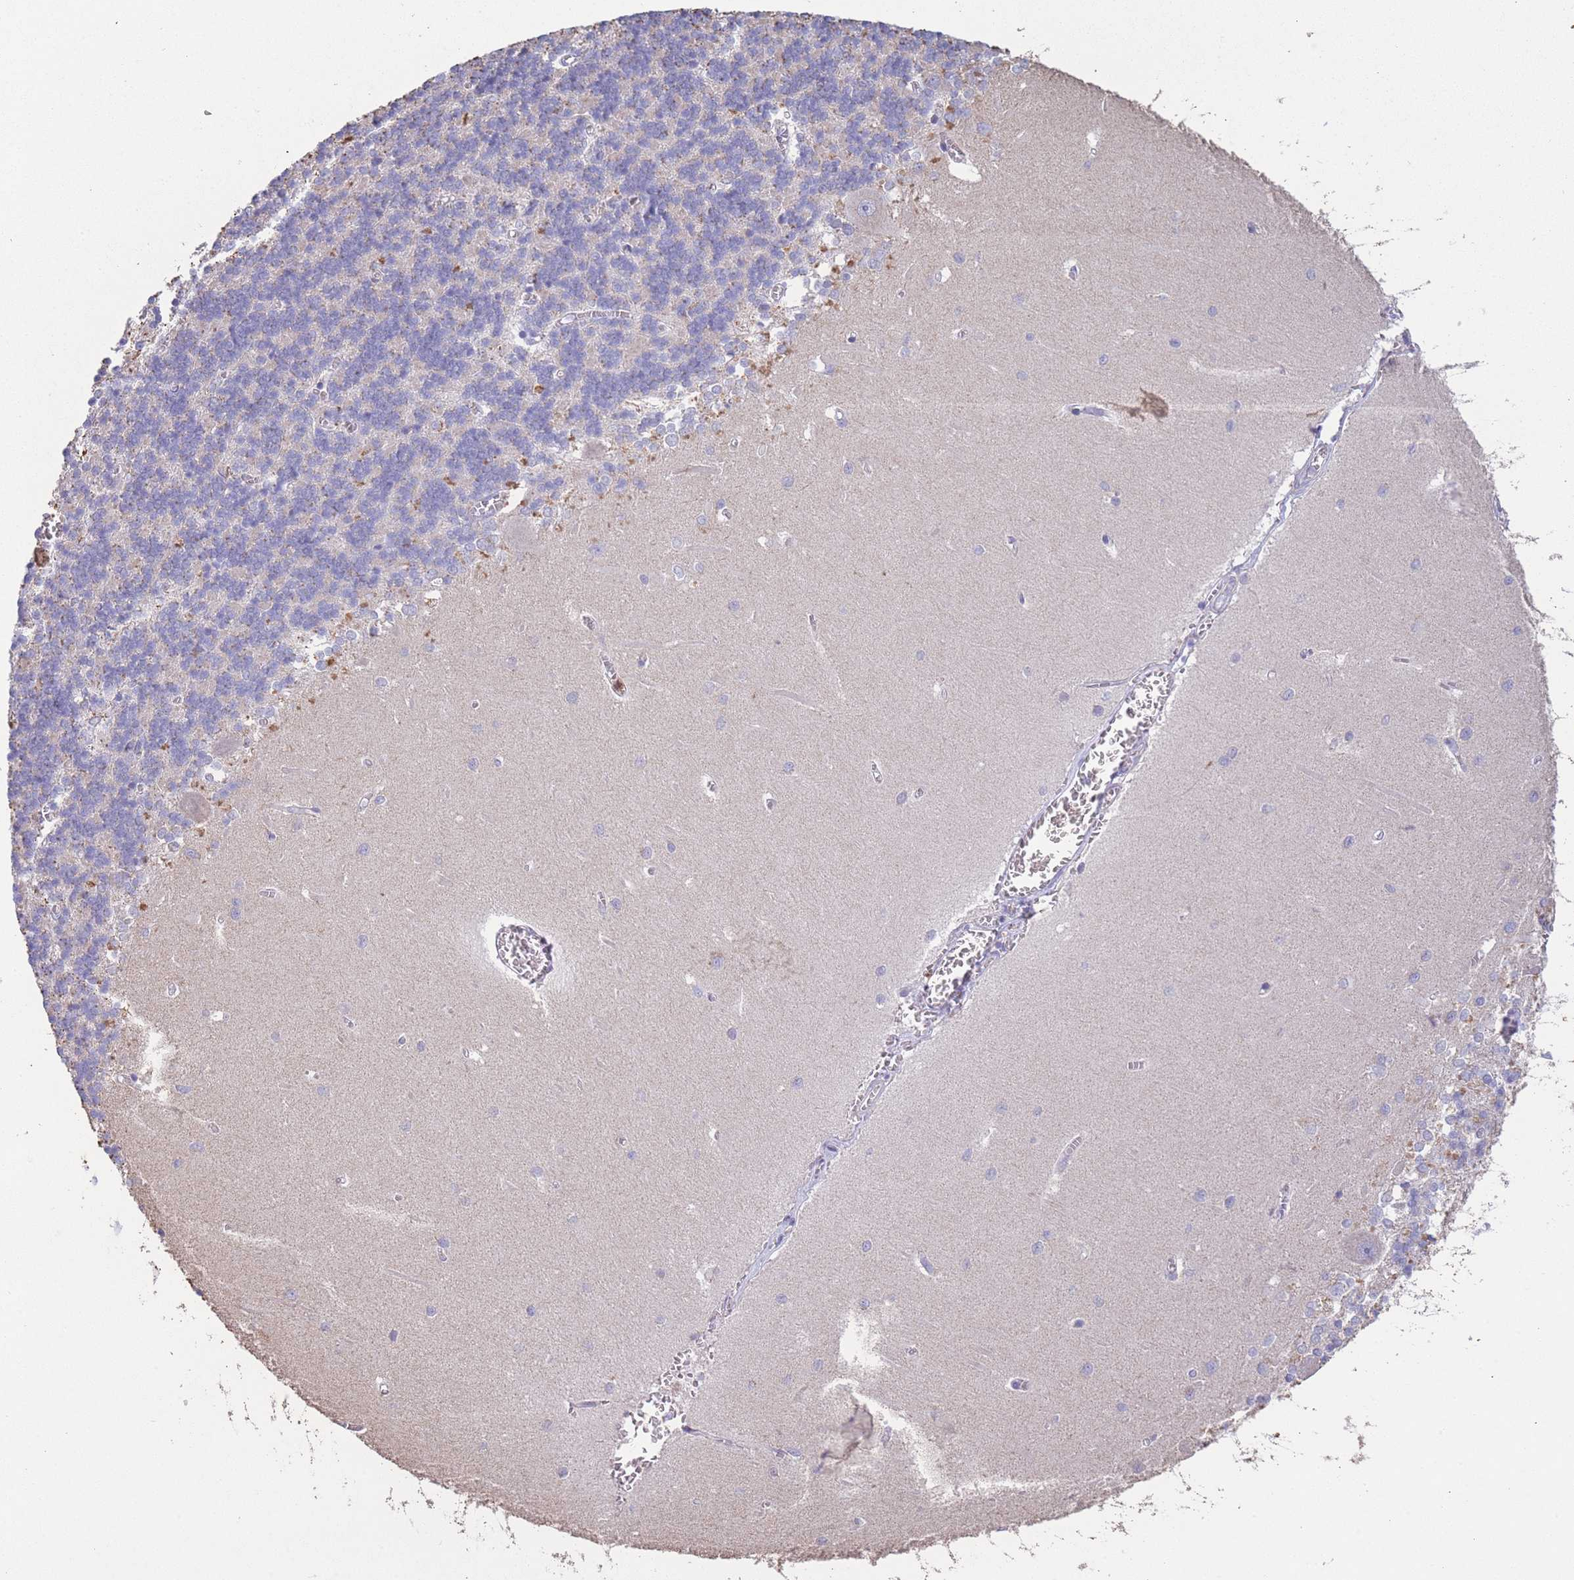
{"staining": {"intensity": "negative", "quantity": "none", "location": "none"}, "tissue": "cerebellum", "cell_type": "Cells in granular layer", "image_type": "normal", "snomed": [{"axis": "morphology", "description": "Normal tissue, NOS"}, {"axis": "topography", "description": "Cerebellum"}], "caption": "Cells in granular layer are negative for protein expression in unremarkable human cerebellum. Brightfield microscopy of immunohistochemistry stained with DAB (3,3'-diaminobenzidine) (brown) and hematoxylin (blue), captured at high magnification.", "gene": "CENPM", "patient": {"sex": "male", "age": 37}}